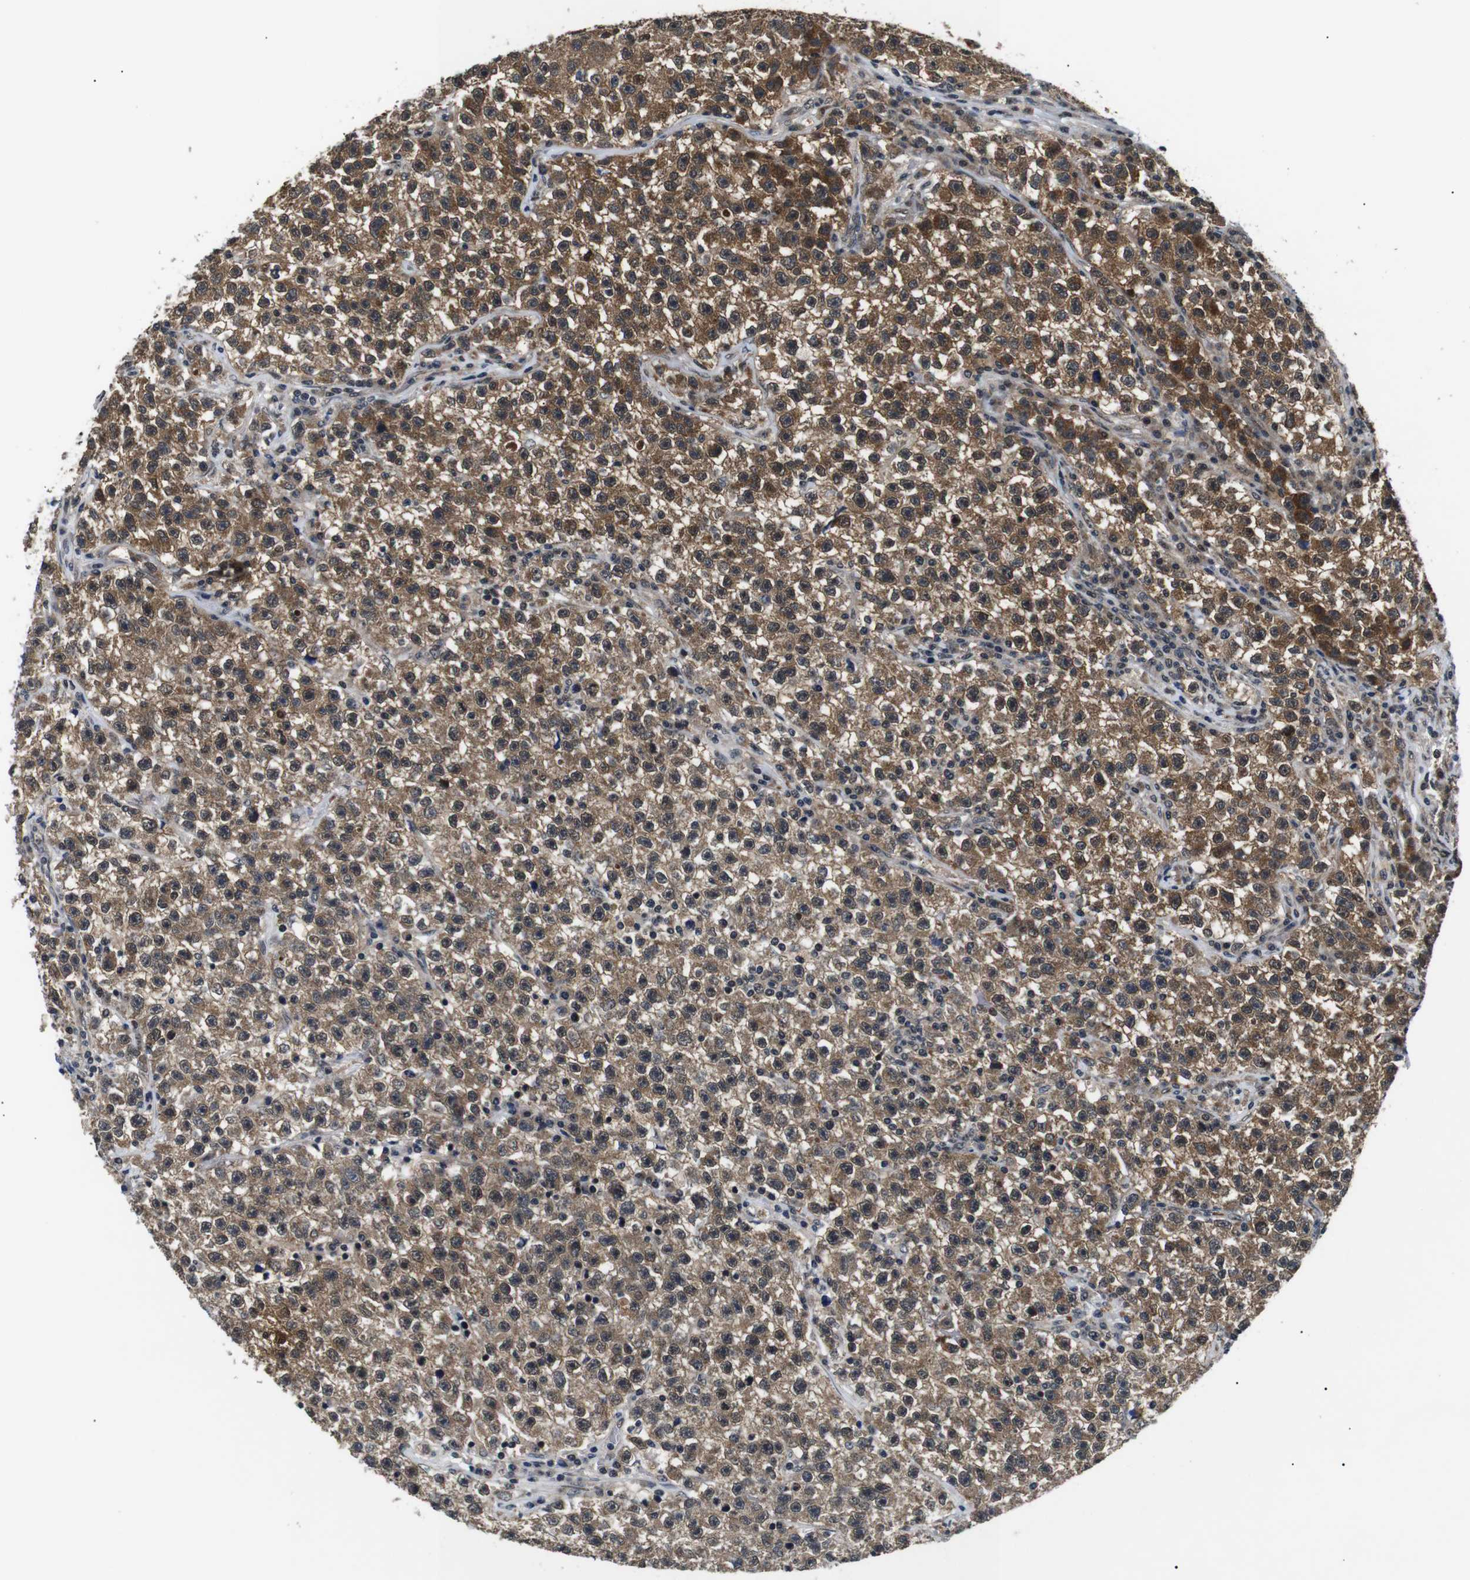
{"staining": {"intensity": "moderate", "quantity": ">75%", "location": "cytoplasmic/membranous"}, "tissue": "testis cancer", "cell_type": "Tumor cells", "image_type": "cancer", "snomed": [{"axis": "morphology", "description": "Seminoma, NOS"}, {"axis": "topography", "description": "Testis"}], "caption": "DAB (3,3'-diaminobenzidine) immunohistochemical staining of human seminoma (testis) shows moderate cytoplasmic/membranous protein expression in approximately >75% of tumor cells.", "gene": "SKP1", "patient": {"sex": "male", "age": 22}}